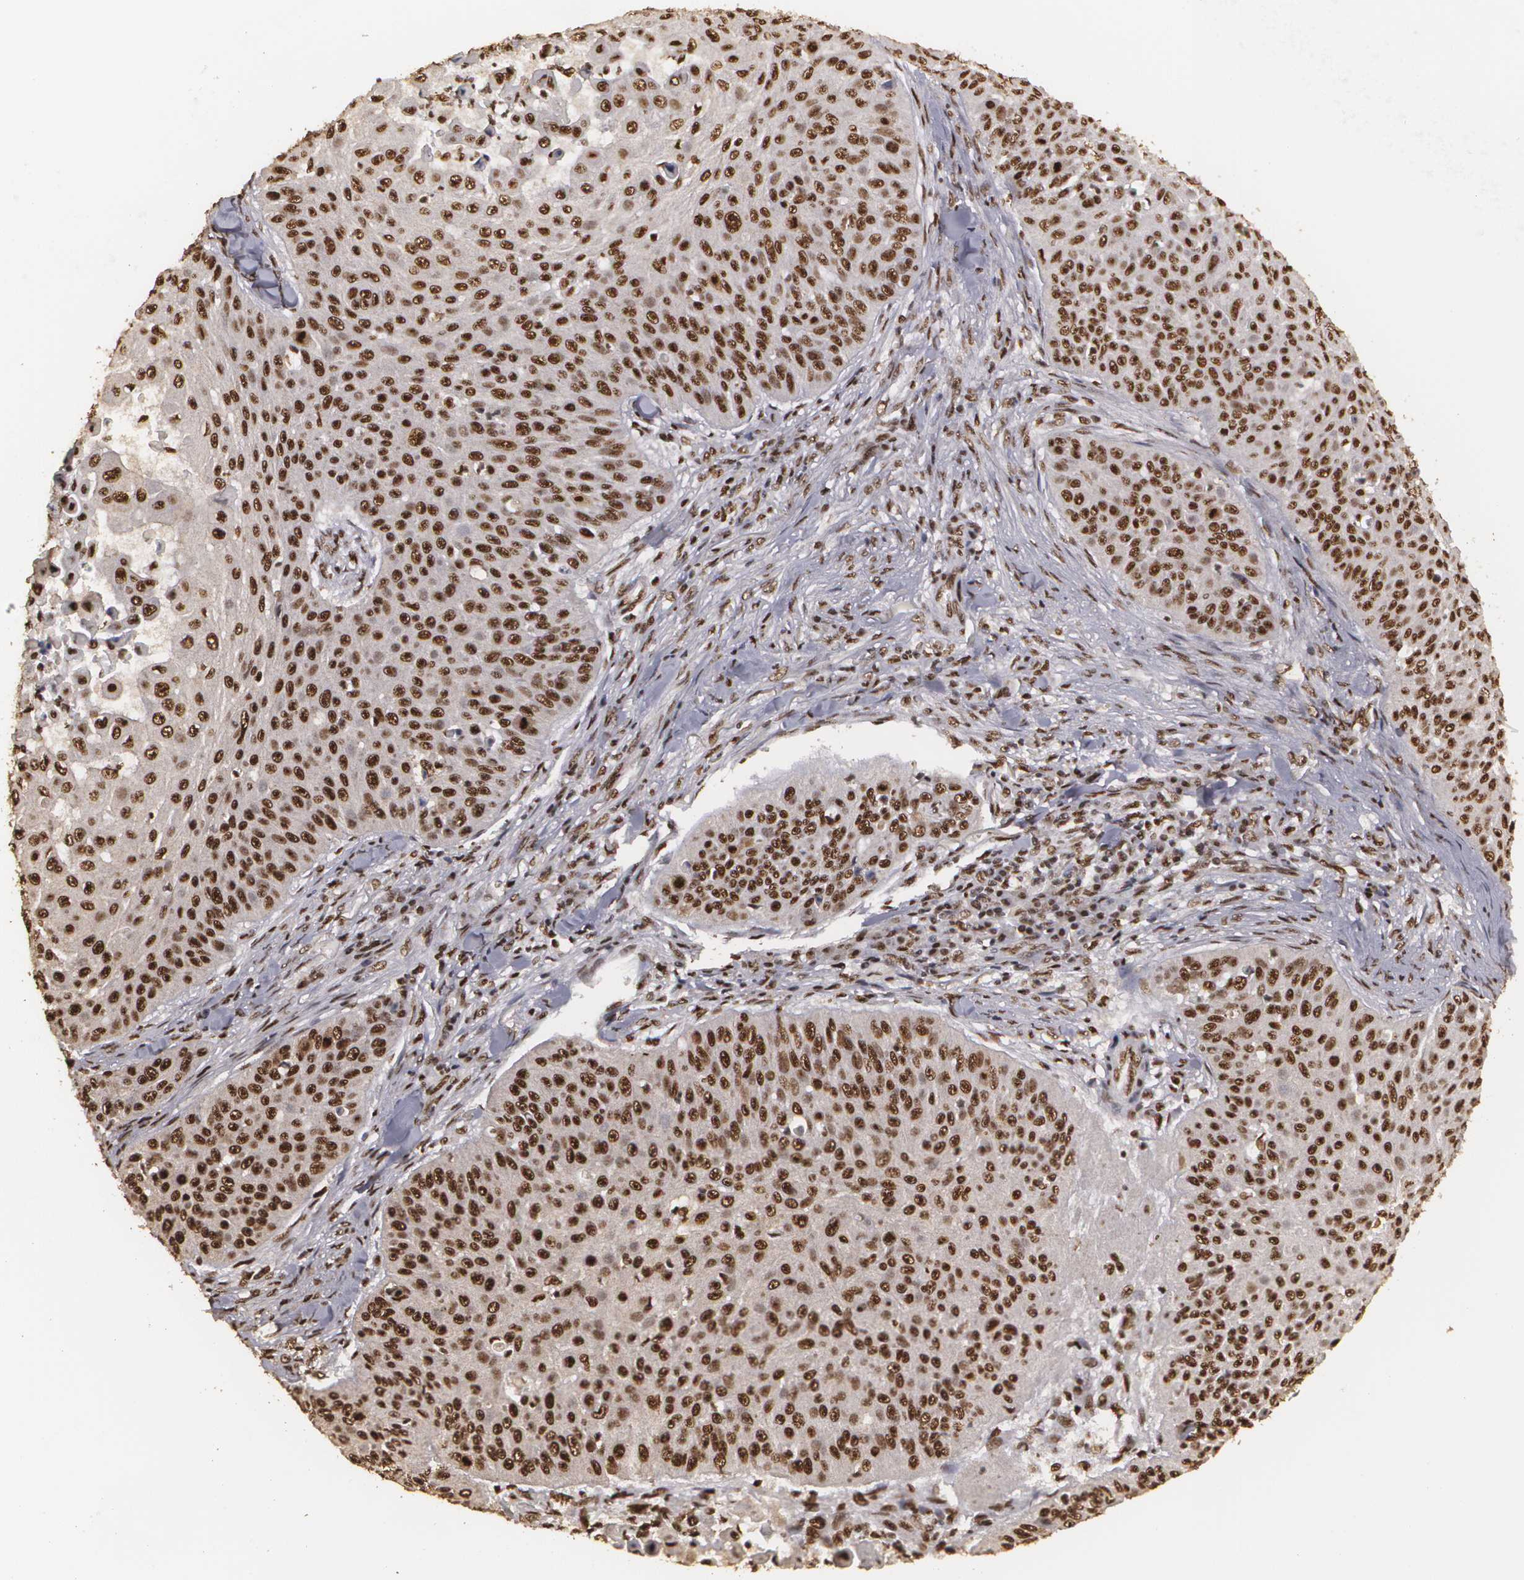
{"staining": {"intensity": "strong", "quantity": ">75%", "location": "cytoplasmic/membranous,nuclear"}, "tissue": "skin cancer", "cell_type": "Tumor cells", "image_type": "cancer", "snomed": [{"axis": "morphology", "description": "Squamous cell carcinoma, NOS"}, {"axis": "topography", "description": "Skin"}], "caption": "Protein staining of skin cancer (squamous cell carcinoma) tissue shows strong cytoplasmic/membranous and nuclear positivity in approximately >75% of tumor cells.", "gene": "RCOR1", "patient": {"sex": "male", "age": 82}}